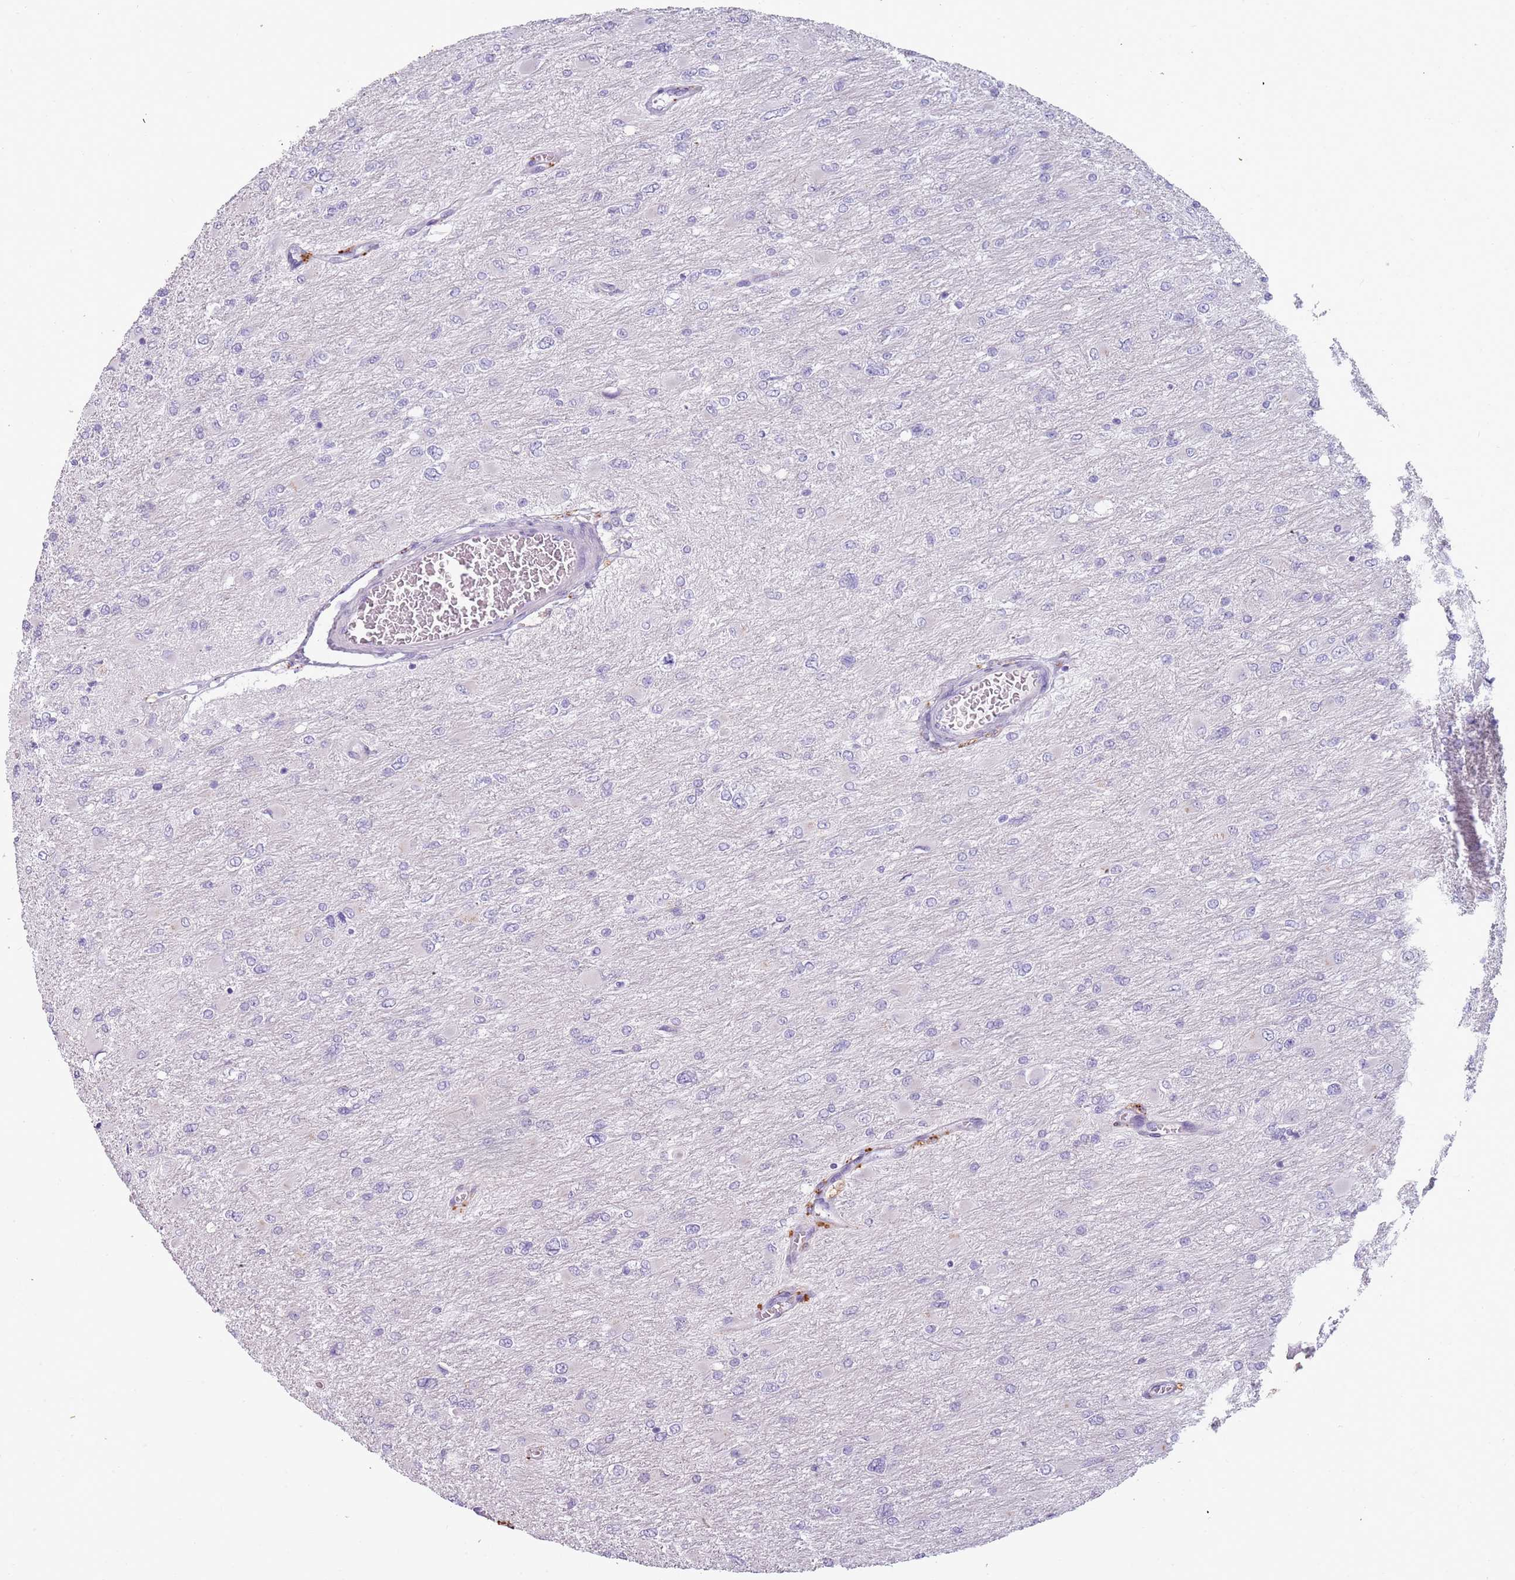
{"staining": {"intensity": "negative", "quantity": "none", "location": "none"}, "tissue": "glioma", "cell_type": "Tumor cells", "image_type": "cancer", "snomed": [{"axis": "morphology", "description": "Glioma, malignant, High grade"}, {"axis": "topography", "description": "Cerebral cortex"}], "caption": "DAB immunohistochemical staining of high-grade glioma (malignant) demonstrates no significant expression in tumor cells. (Brightfield microscopy of DAB immunohistochemistry (IHC) at high magnification).", "gene": "NWD2", "patient": {"sex": "female", "age": 36}}